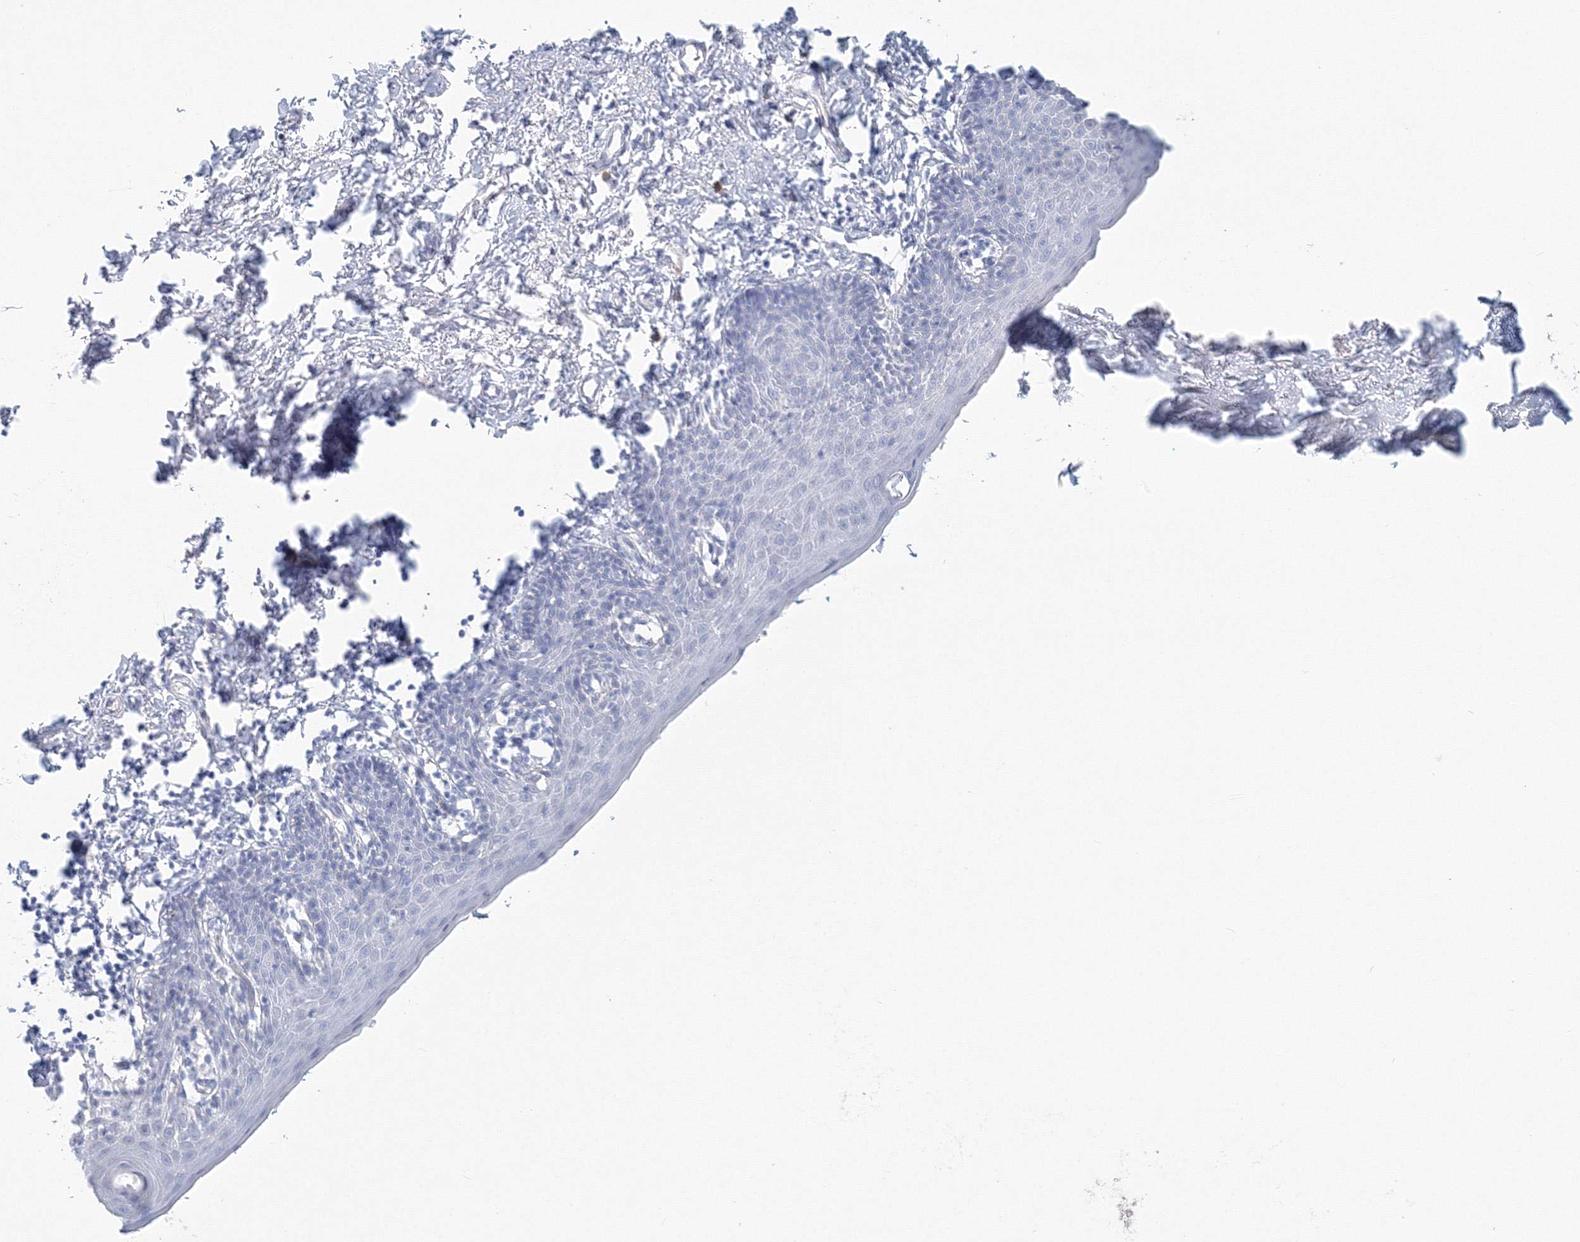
{"staining": {"intensity": "negative", "quantity": "none", "location": "none"}, "tissue": "skin", "cell_type": "Epidermal cells", "image_type": "normal", "snomed": [{"axis": "morphology", "description": "Normal tissue, NOS"}, {"axis": "topography", "description": "Vulva"}], "caption": "Unremarkable skin was stained to show a protein in brown. There is no significant positivity in epidermal cells. (DAB (3,3'-diaminobenzidine) immunohistochemistry visualized using brightfield microscopy, high magnification).", "gene": "VSIG1", "patient": {"sex": "female", "age": 66}}